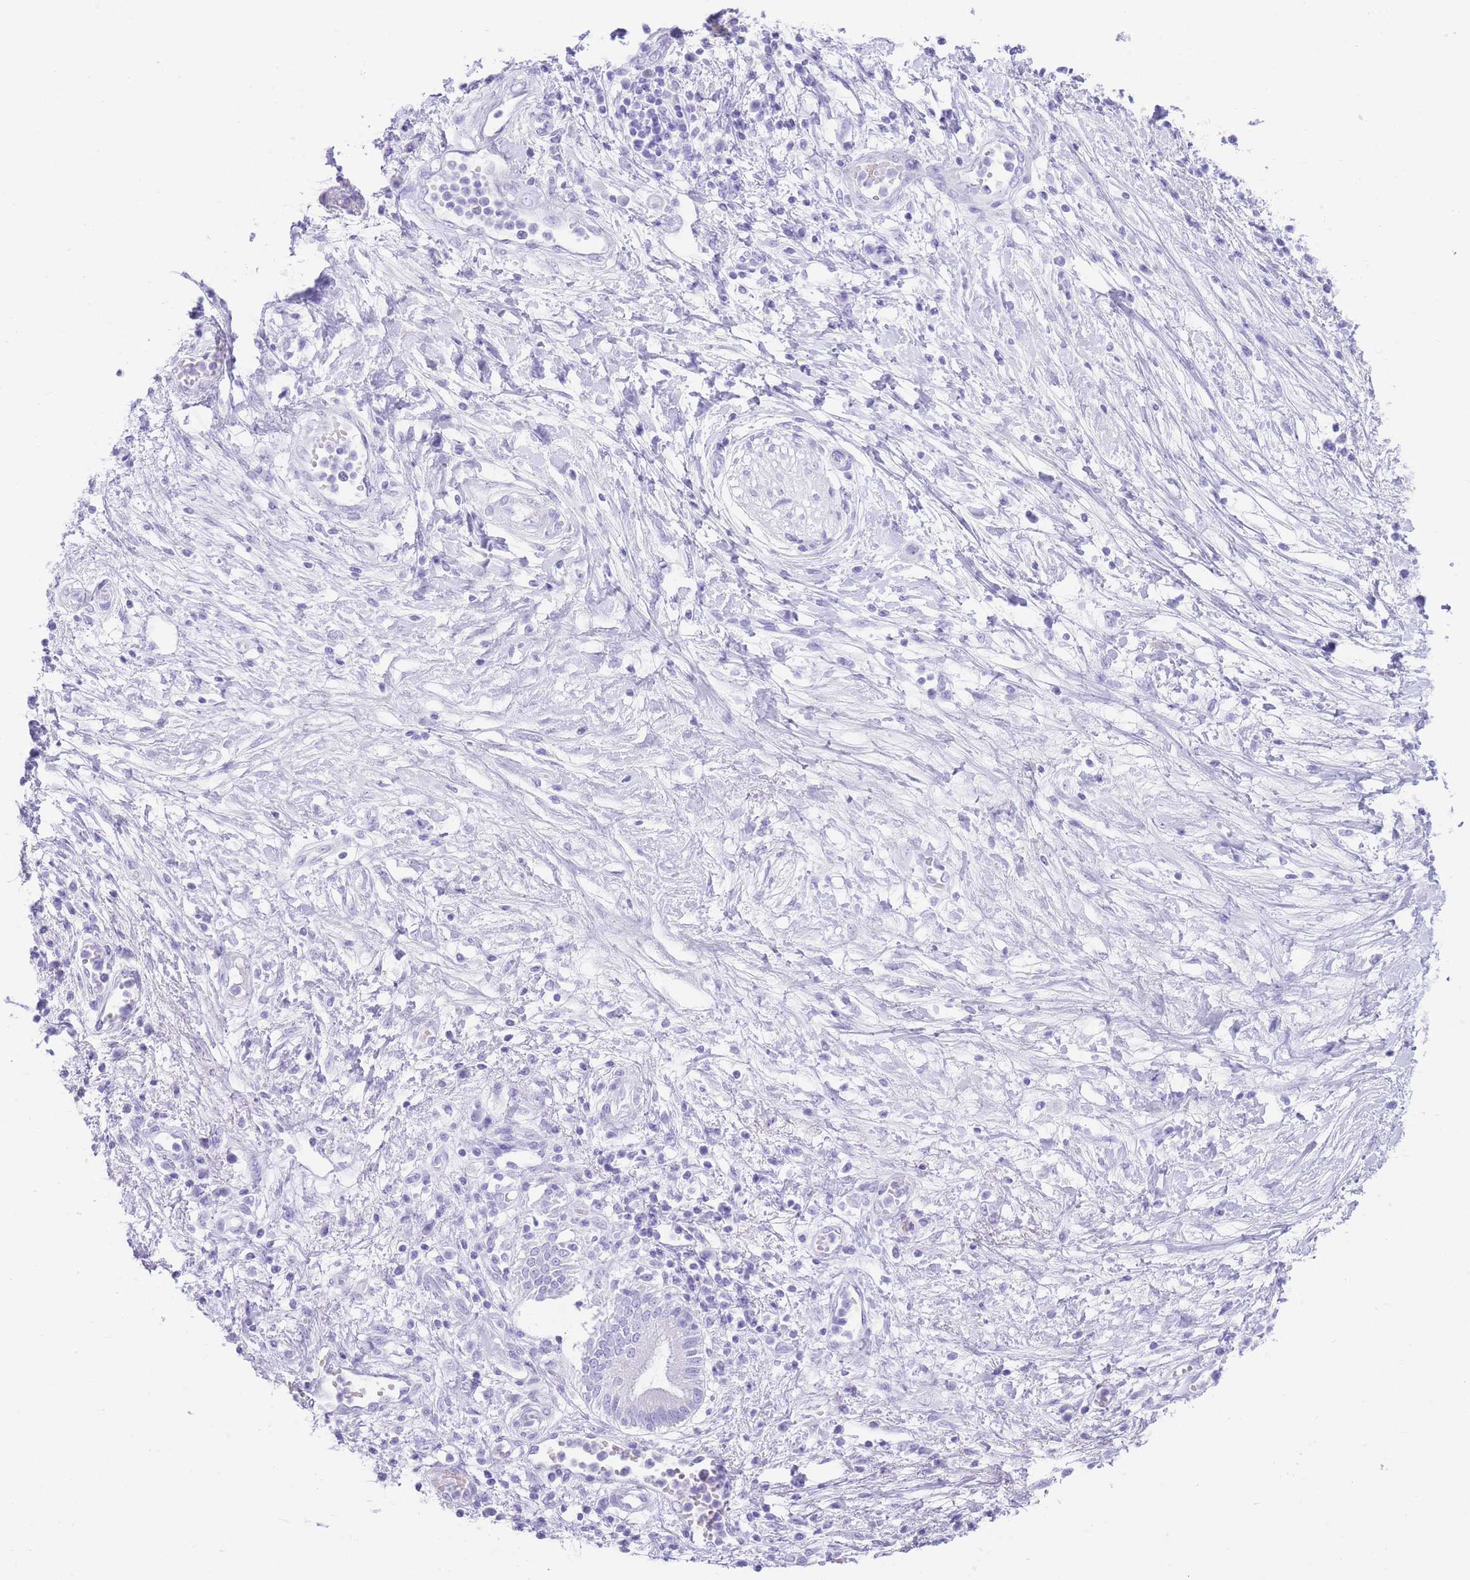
{"staining": {"intensity": "negative", "quantity": "none", "location": "none"}, "tissue": "pancreatic cancer", "cell_type": "Tumor cells", "image_type": "cancer", "snomed": [{"axis": "morphology", "description": "Adenocarcinoma, NOS"}, {"axis": "topography", "description": "Pancreas"}], "caption": "Immunohistochemistry (IHC) image of neoplastic tissue: human adenocarcinoma (pancreatic) stained with DAB shows no significant protein positivity in tumor cells.", "gene": "ELOA2", "patient": {"sex": "male", "age": 68}}